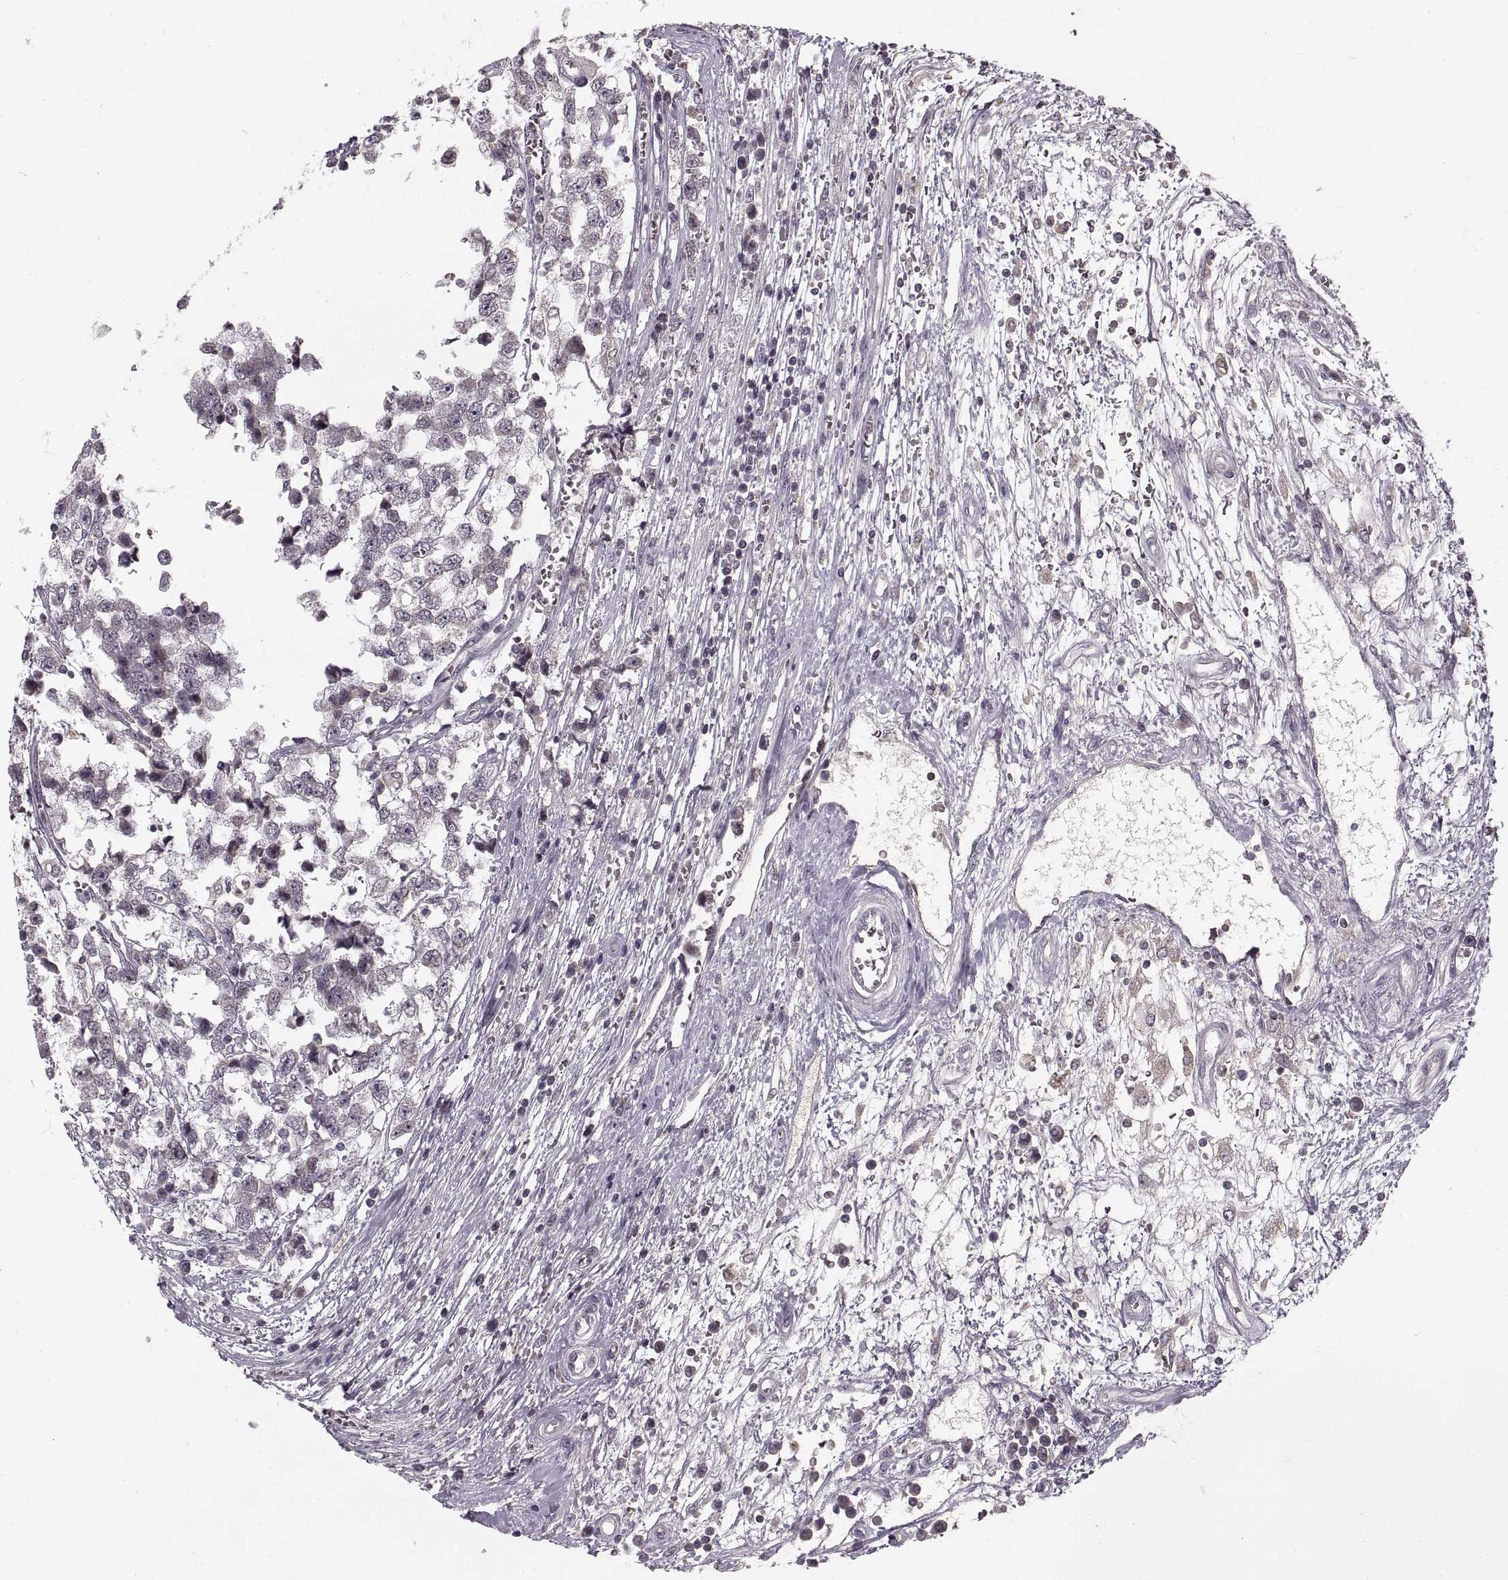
{"staining": {"intensity": "negative", "quantity": "none", "location": "none"}, "tissue": "testis cancer", "cell_type": "Tumor cells", "image_type": "cancer", "snomed": [{"axis": "morphology", "description": "Normal tissue, NOS"}, {"axis": "morphology", "description": "Seminoma, NOS"}, {"axis": "topography", "description": "Testis"}, {"axis": "topography", "description": "Epididymis"}], "caption": "Immunohistochemistry of human seminoma (testis) exhibits no staining in tumor cells.", "gene": "ASIC3", "patient": {"sex": "male", "age": 34}}